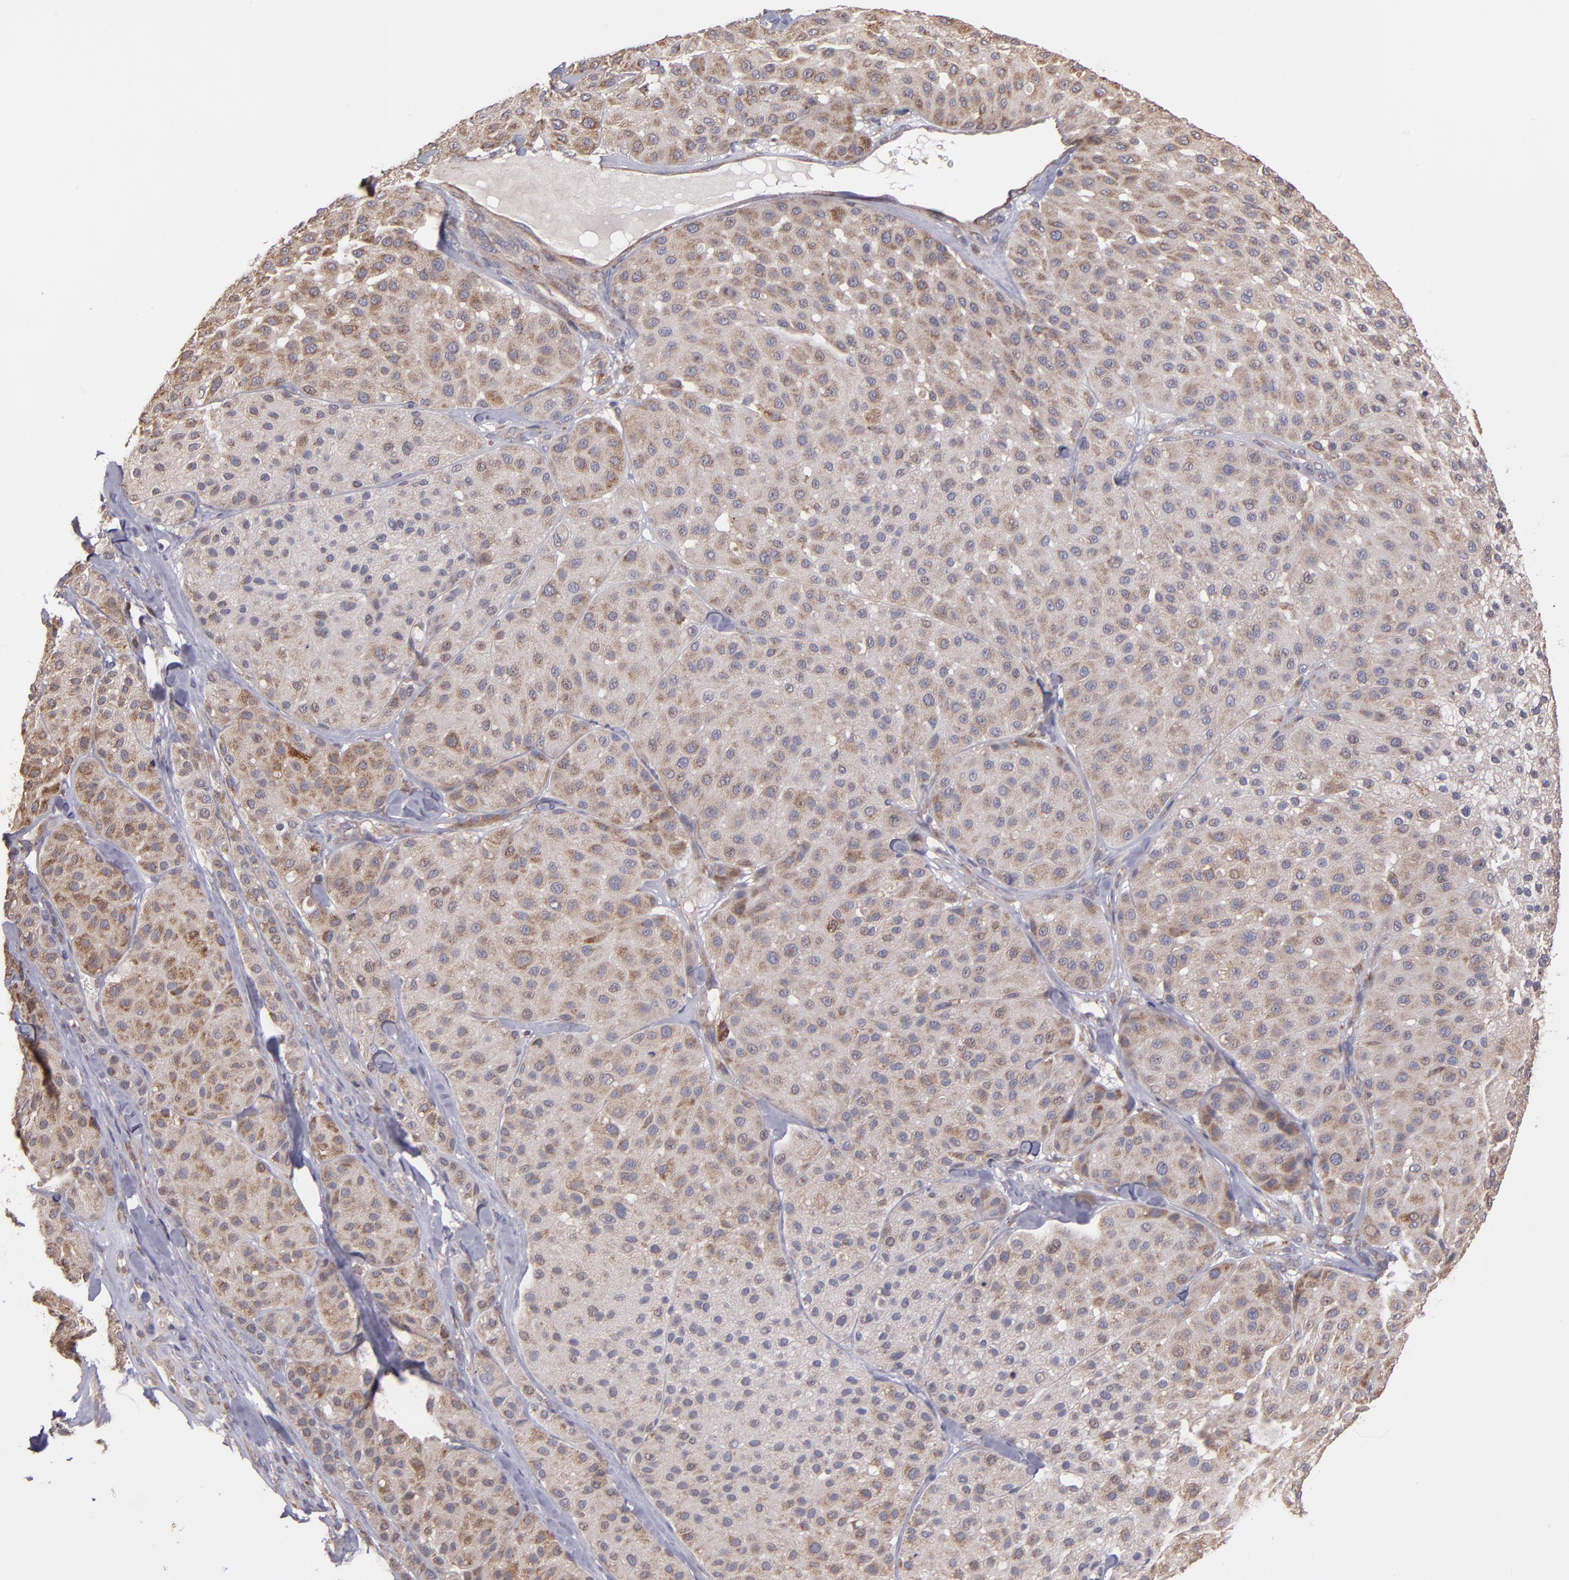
{"staining": {"intensity": "weak", "quantity": ">75%", "location": "cytoplasmic/membranous"}, "tissue": "melanoma", "cell_type": "Tumor cells", "image_type": "cancer", "snomed": [{"axis": "morphology", "description": "Normal tissue, NOS"}, {"axis": "morphology", "description": "Malignant melanoma, Metastatic site"}, {"axis": "topography", "description": "Skin"}], "caption": "Protein analysis of malignant melanoma (metastatic site) tissue demonstrates weak cytoplasmic/membranous positivity in about >75% of tumor cells.", "gene": "IFIH1", "patient": {"sex": "male", "age": 41}}